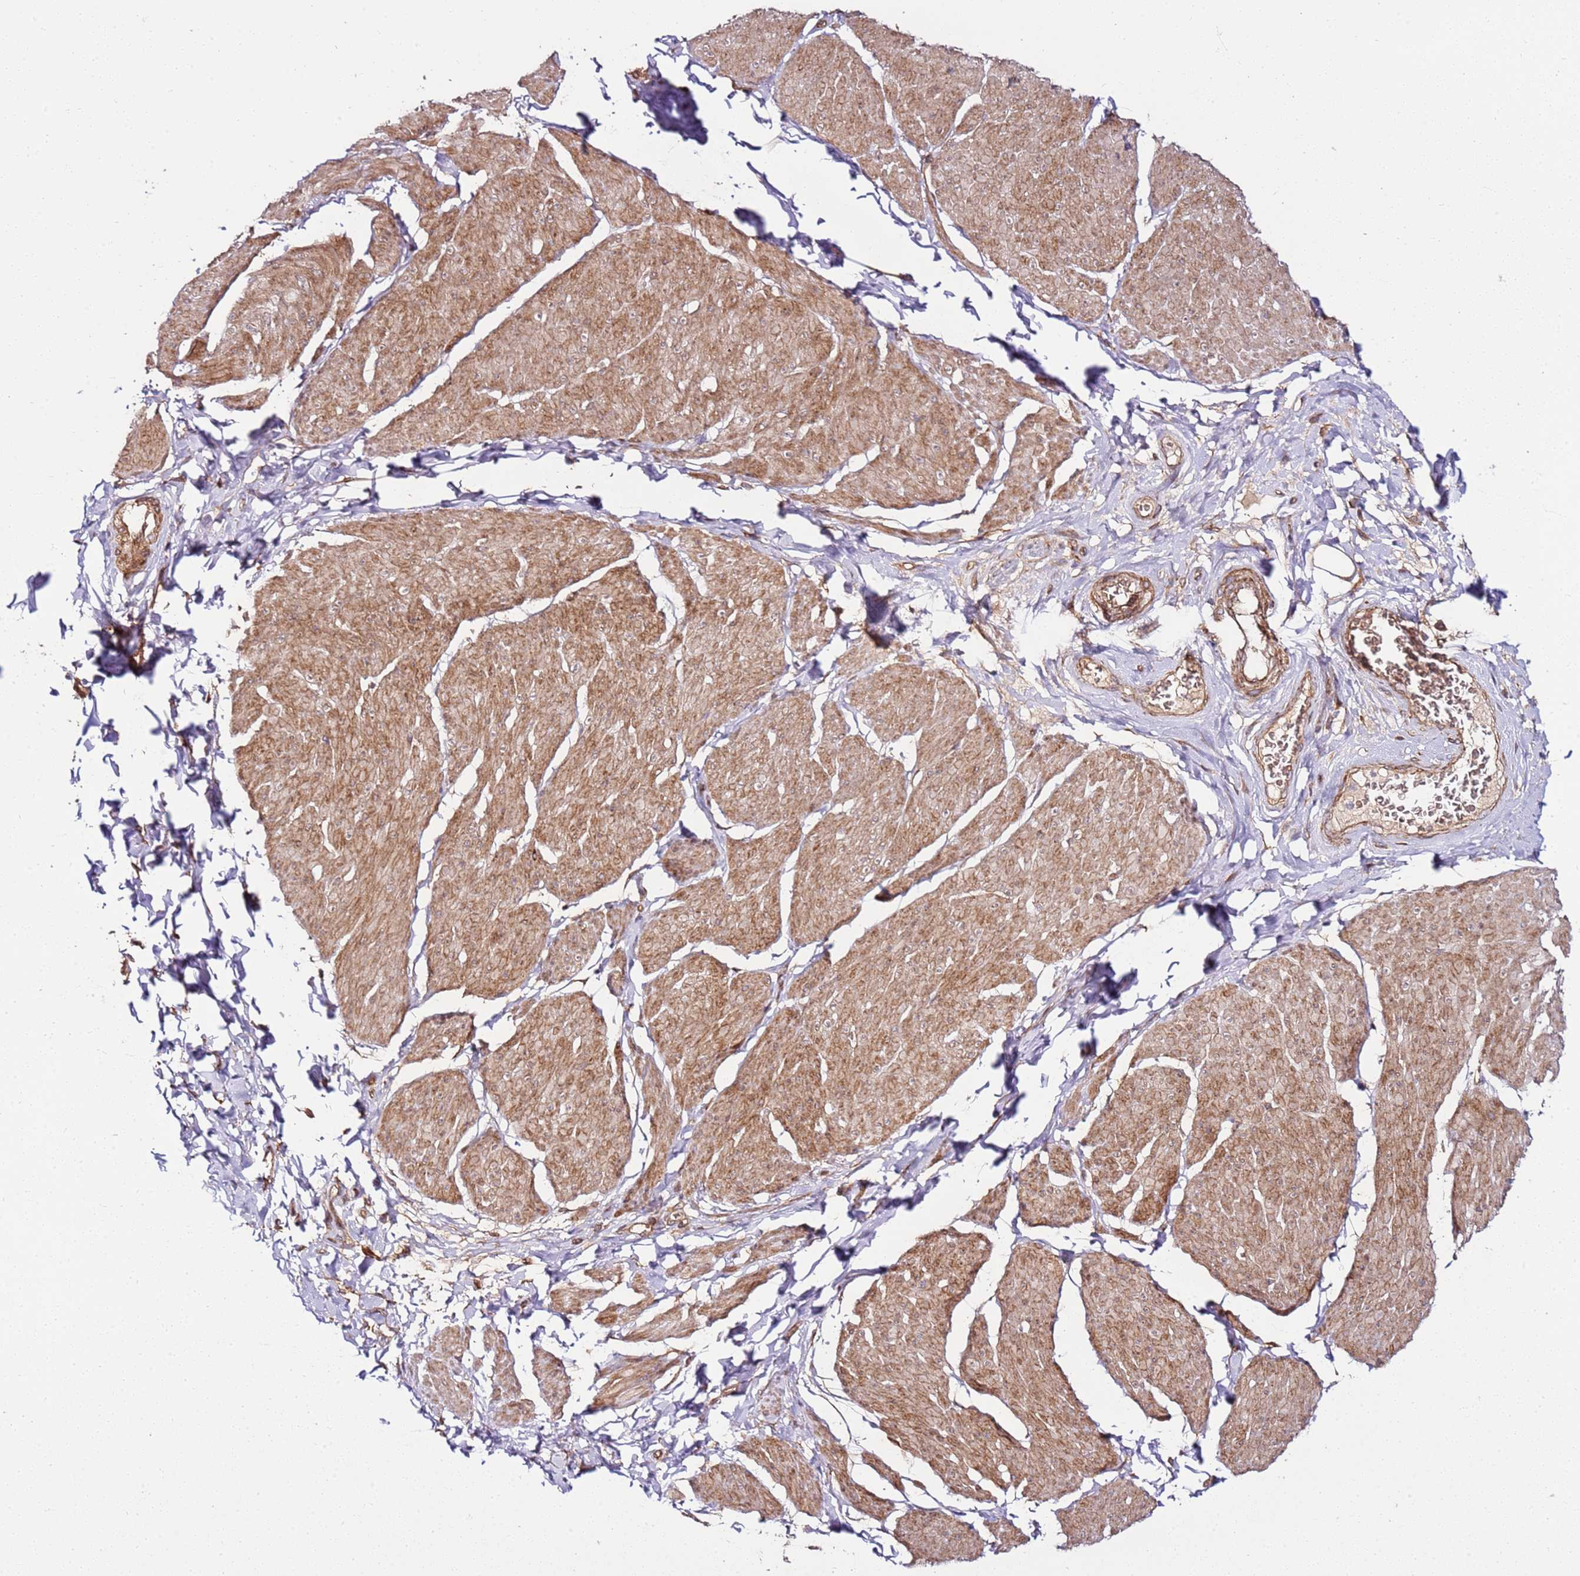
{"staining": {"intensity": "strong", "quantity": ">75%", "location": "cytoplasmic/membranous"}, "tissue": "smooth muscle", "cell_type": "Smooth muscle cells", "image_type": "normal", "snomed": [{"axis": "morphology", "description": "Urothelial carcinoma, High grade"}, {"axis": "topography", "description": "Urinary bladder"}], "caption": "Strong cytoplasmic/membranous positivity is present in about >75% of smooth muscle cells in benign smooth muscle. (DAB IHC, brown staining for protein, blue staining for nuclei).", "gene": "TM2D2", "patient": {"sex": "male", "age": 46}}